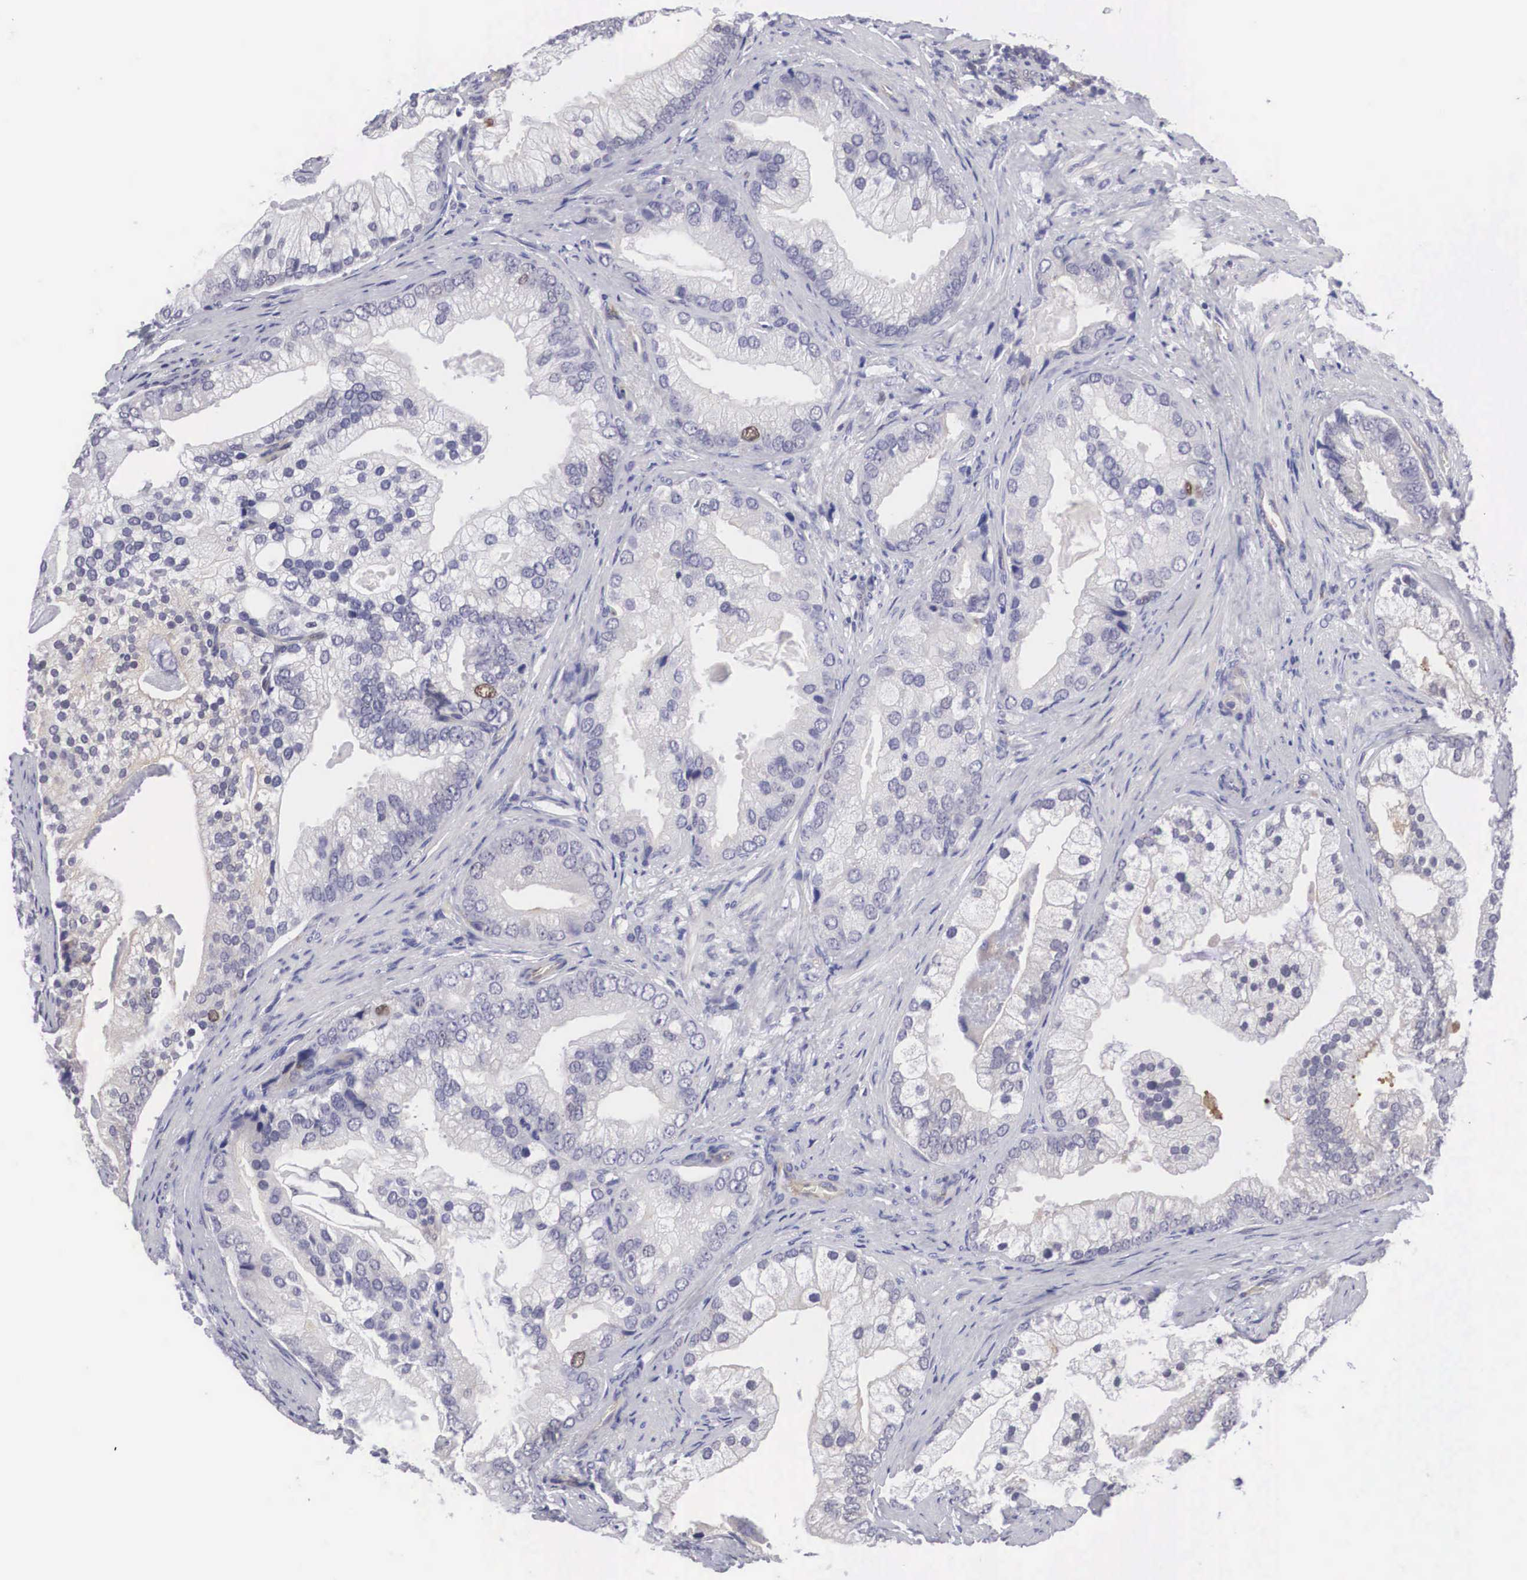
{"staining": {"intensity": "negative", "quantity": "none", "location": "none"}, "tissue": "prostate cancer", "cell_type": "Tumor cells", "image_type": "cancer", "snomed": [{"axis": "morphology", "description": "Adenocarcinoma, Low grade"}, {"axis": "topography", "description": "Prostate"}], "caption": "The micrograph reveals no staining of tumor cells in adenocarcinoma (low-grade) (prostate).", "gene": "MAST4", "patient": {"sex": "male", "age": 71}}